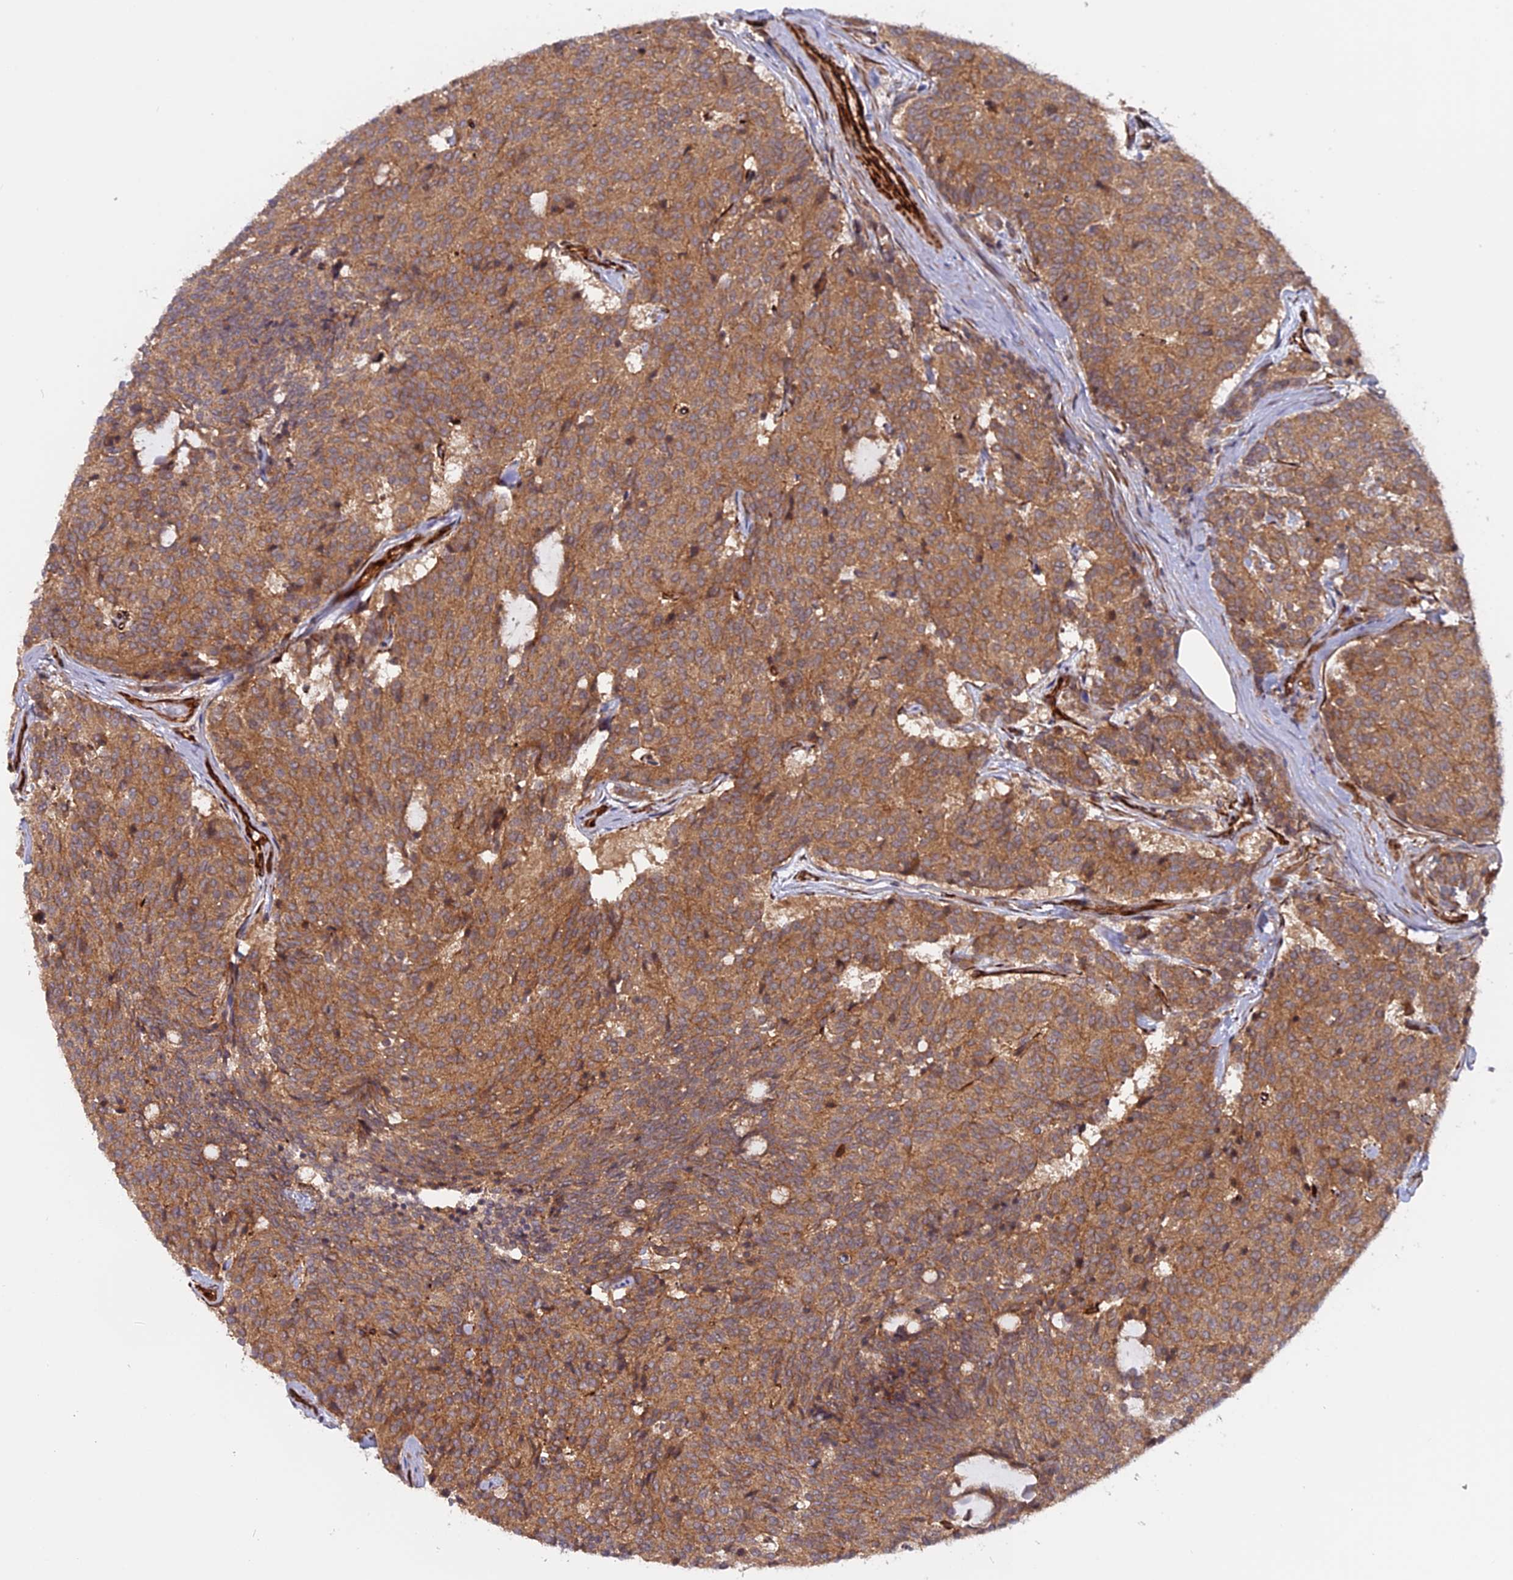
{"staining": {"intensity": "moderate", "quantity": ">75%", "location": "cytoplasmic/membranous"}, "tissue": "carcinoid", "cell_type": "Tumor cells", "image_type": "cancer", "snomed": [{"axis": "morphology", "description": "Carcinoid, malignant, NOS"}, {"axis": "topography", "description": "Pancreas"}], "caption": "A brown stain highlights moderate cytoplasmic/membranous staining of a protein in carcinoid (malignant) tumor cells. The protein of interest is shown in brown color, while the nuclei are stained blue.", "gene": "PHLDB3", "patient": {"sex": "female", "age": 54}}